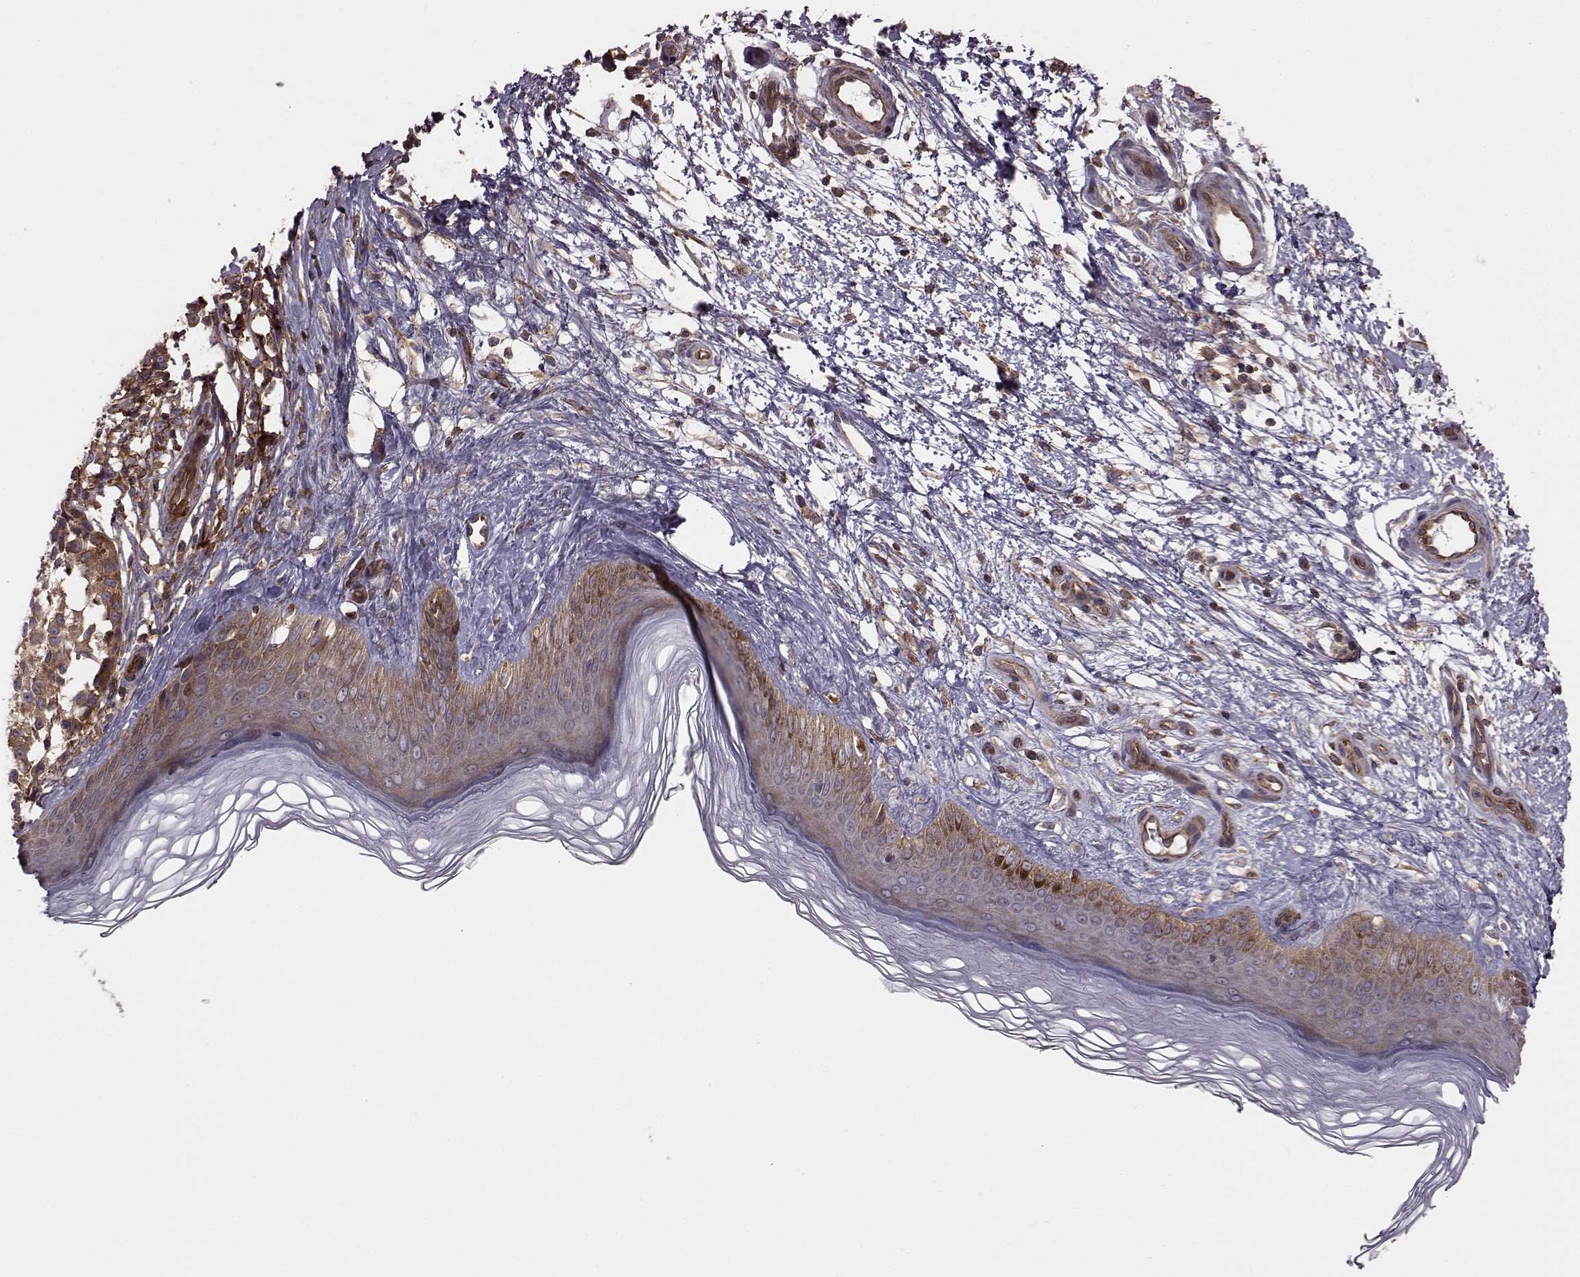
{"staining": {"intensity": "moderate", "quantity": ">75%", "location": "cytoplasmic/membranous"}, "tissue": "melanoma", "cell_type": "Tumor cells", "image_type": "cancer", "snomed": [{"axis": "morphology", "description": "Malignant melanoma, NOS"}, {"axis": "topography", "description": "Skin"}], "caption": "About >75% of tumor cells in melanoma display moderate cytoplasmic/membranous protein staining as visualized by brown immunohistochemical staining.", "gene": "RABGAP1", "patient": {"sex": "female", "age": 90}}